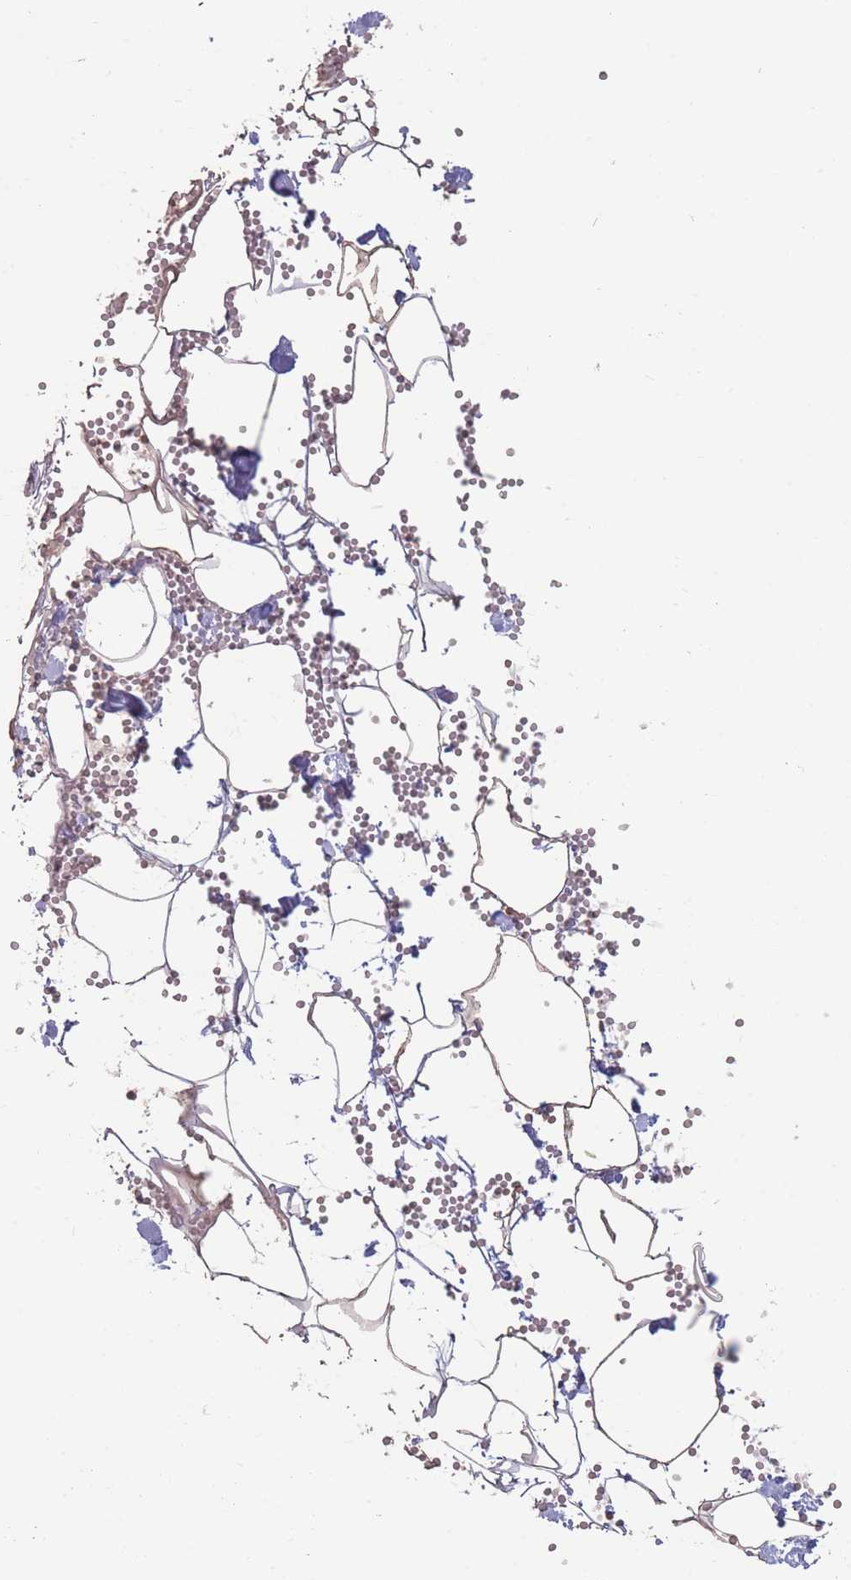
{"staining": {"intensity": "weak", "quantity": "<25%", "location": "cytoplasmic/membranous"}, "tissue": "adipose tissue", "cell_type": "Adipocytes", "image_type": "normal", "snomed": [{"axis": "morphology", "description": "Normal tissue, NOS"}, {"axis": "topography", "description": "Gallbladder"}, {"axis": "topography", "description": "Peripheral nerve tissue"}], "caption": "There is no significant staining in adipocytes of adipose tissue.", "gene": "CD33", "patient": {"sex": "male", "age": 38}}